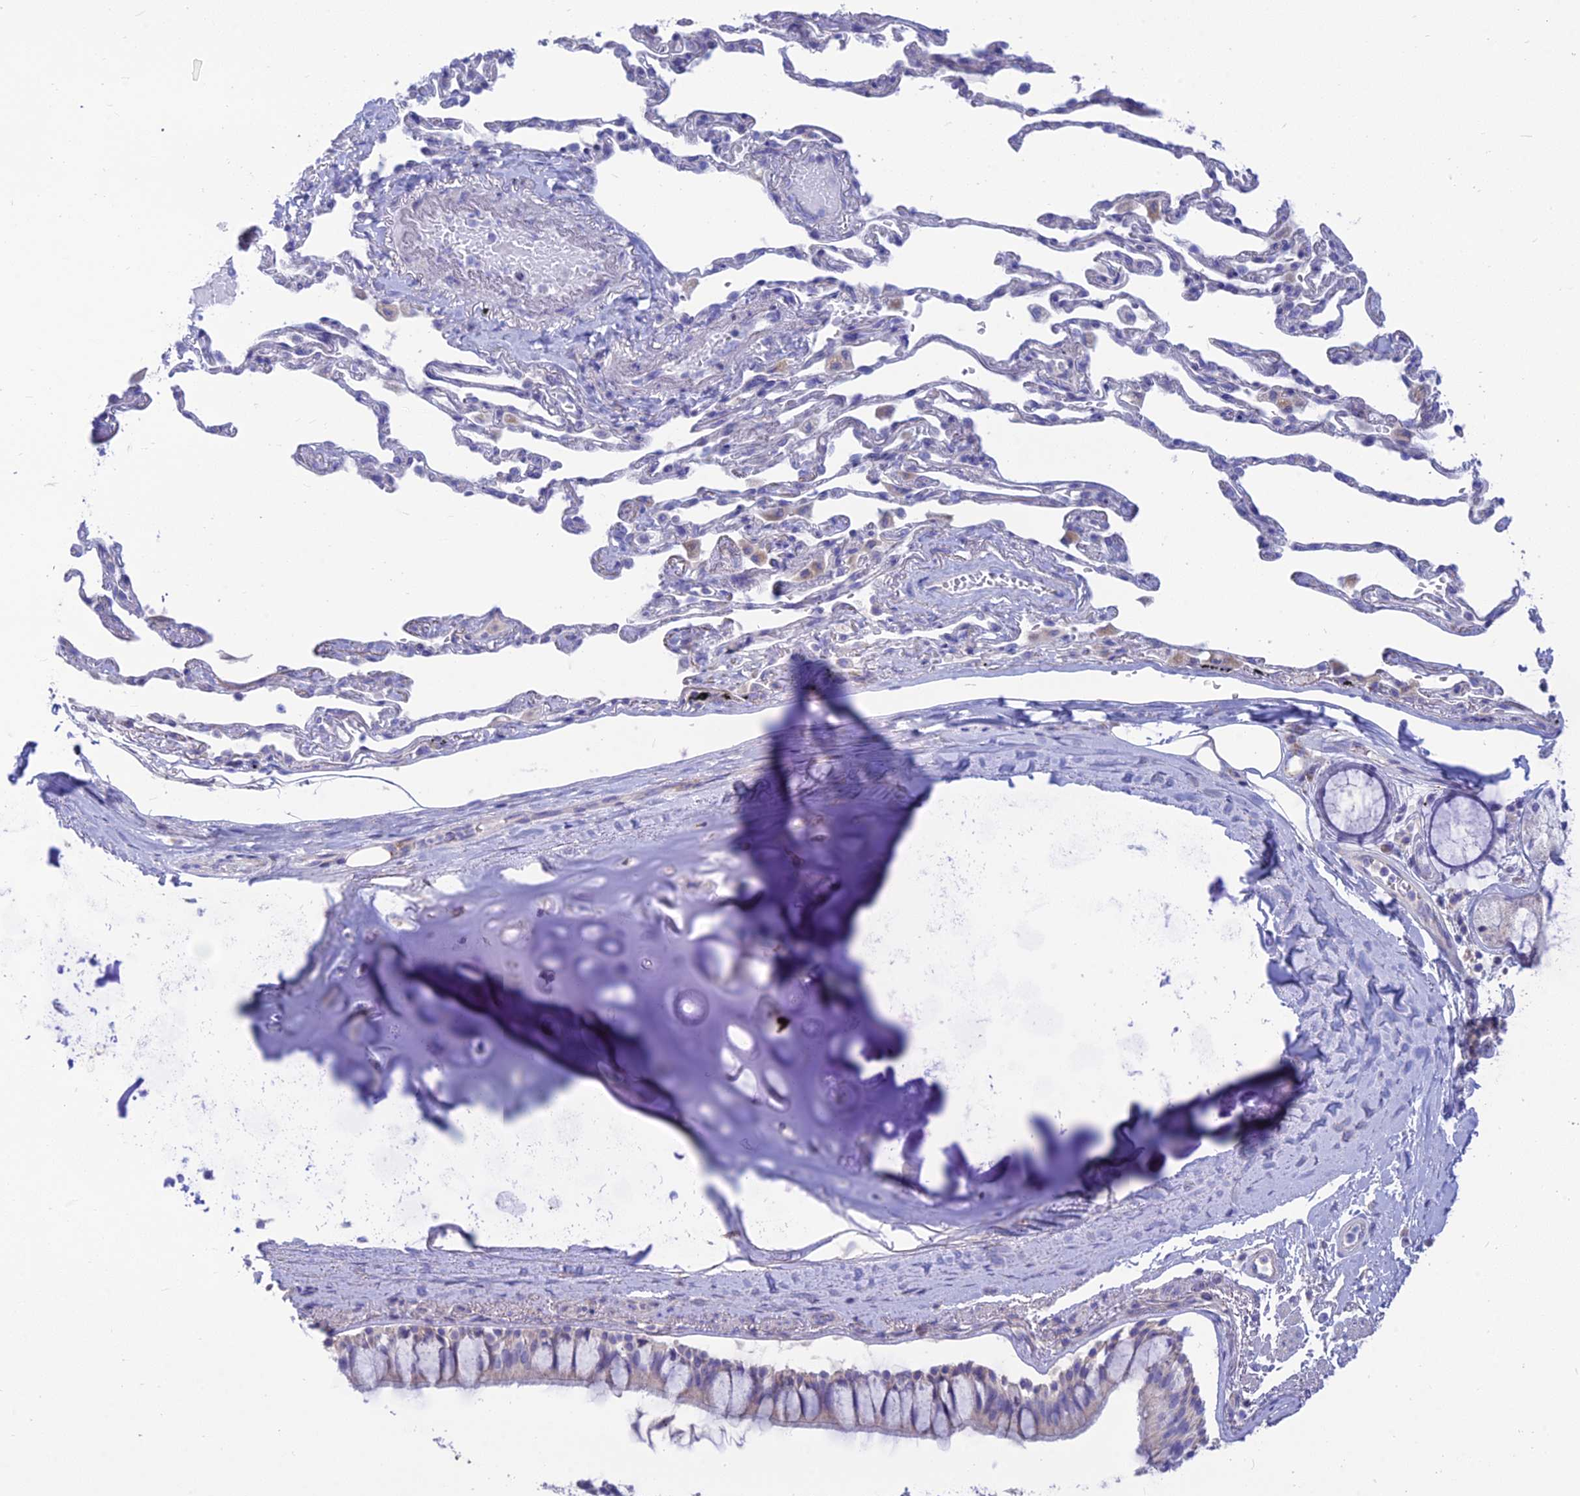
{"staining": {"intensity": "negative", "quantity": "none", "location": "none"}, "tissue": "bronchus", "cell_type": "Respiratory epithelial cells", "image_type": "normal", "snomed": [{"axis": "morphology", "description": "Normal tissue, NOS"}, {"axis": "topography", "description": "Cartilage tissue"}], "caption": "Protein analysis of benign bronchus demonstrates no significant staining in respiratory epithelial cells.", "gene": "TMEM30B", "patient": {"sex": "male", "age": 63}}